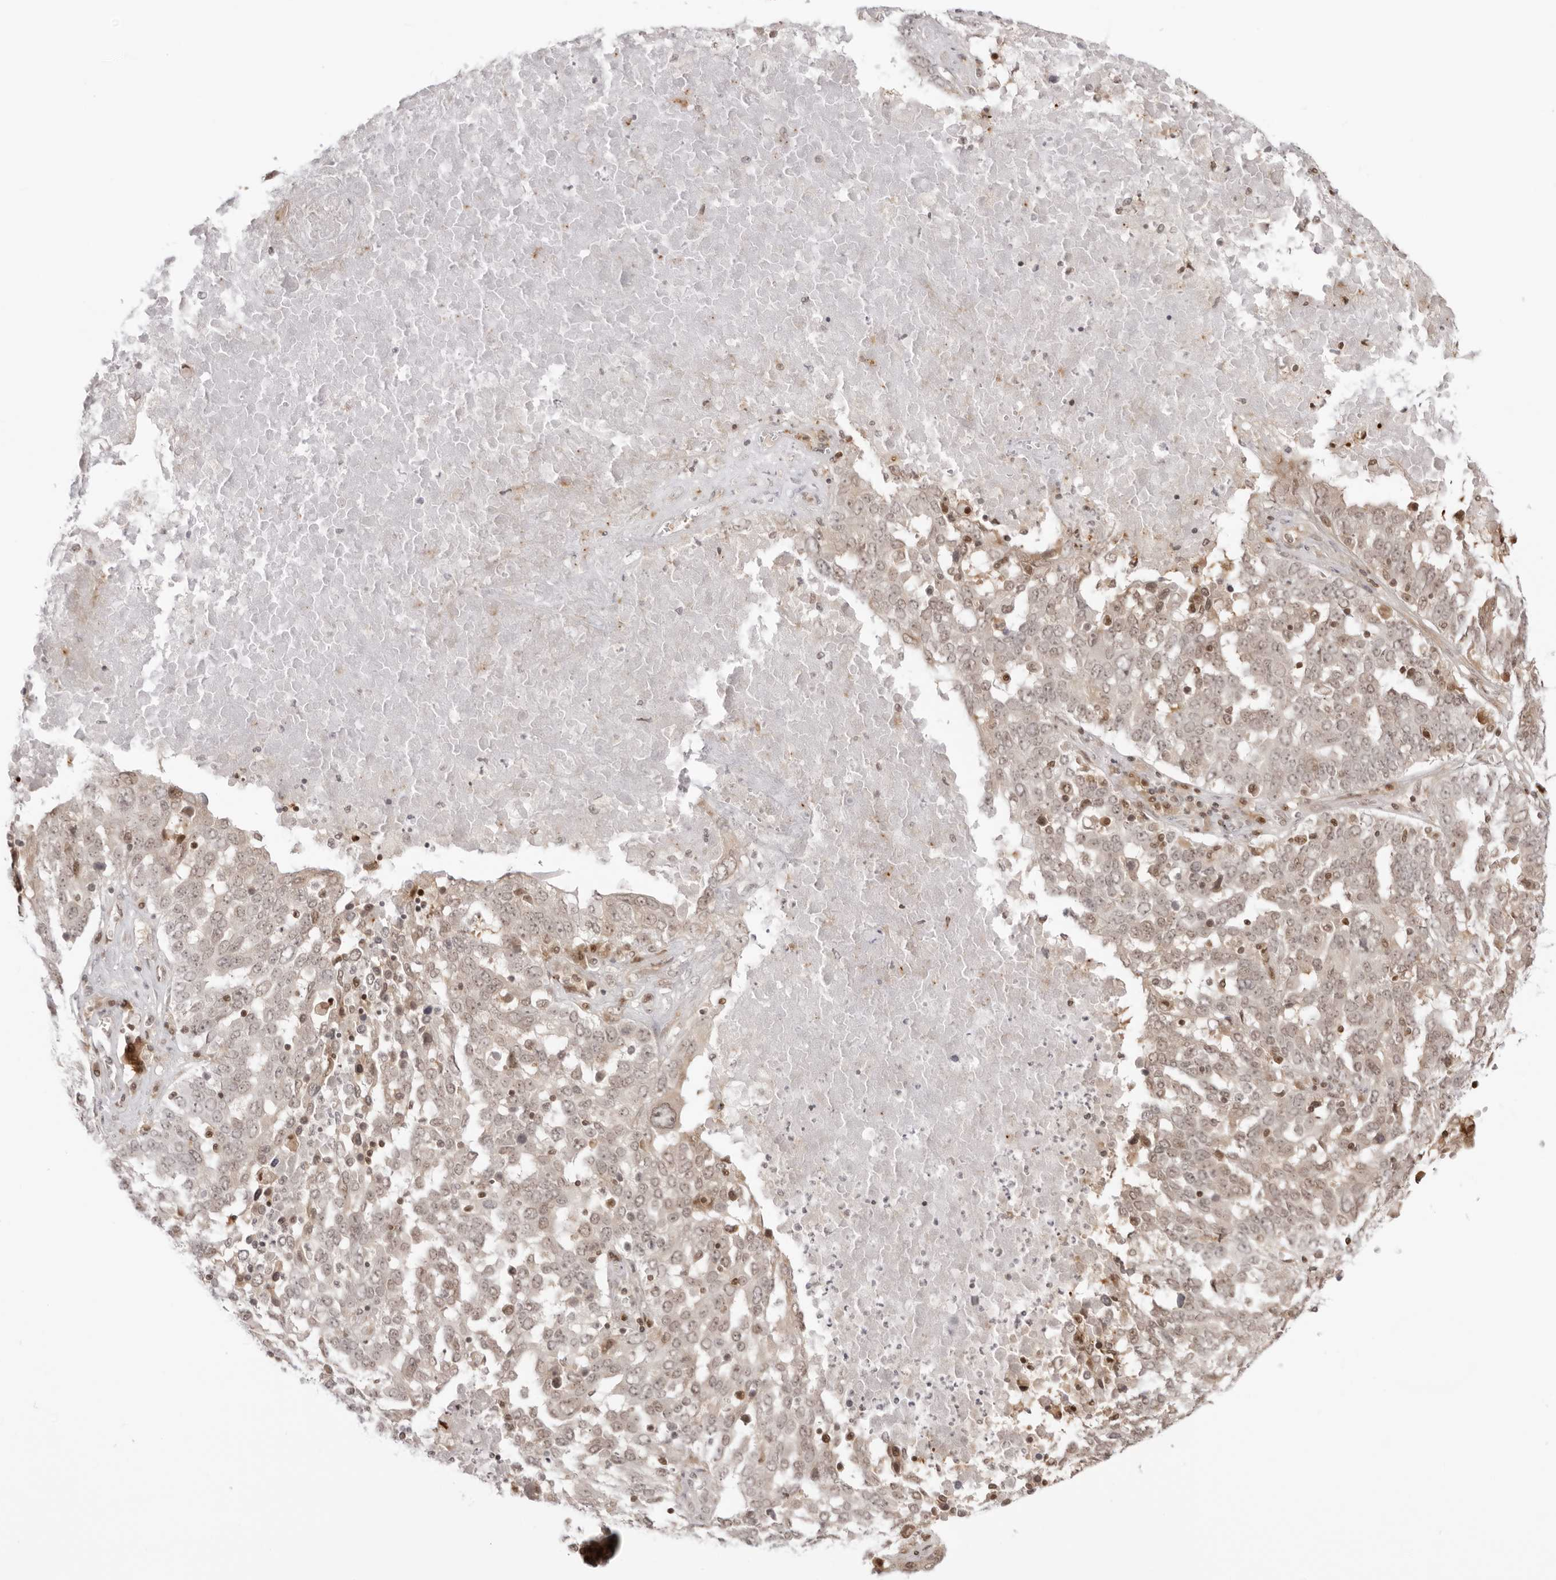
{"staining": {"intensity": "moderate", "quantity": "<25%", "location": "cytoplasmic/membranous,nuclear"}, "tissue": "ovarian cancer", "cell_type": "Tumor cells", "image_type": "cancer", "snomed": [{"axis": "morphology", "description": "Carcinoma, endometroid"}, {"axis": "topography", "description": "Ovary"}], "caption": "Brown immunohistochemical staining in human ovarian cancer displays moderate cytoplasmic/membranous and nuclear positivity in approximately <25% of tumor cells. (Brightfield microscopy of DAB IHC at high magnification).", "gene": "RNF146", "patient": {"sex": "female", "age": 62}}